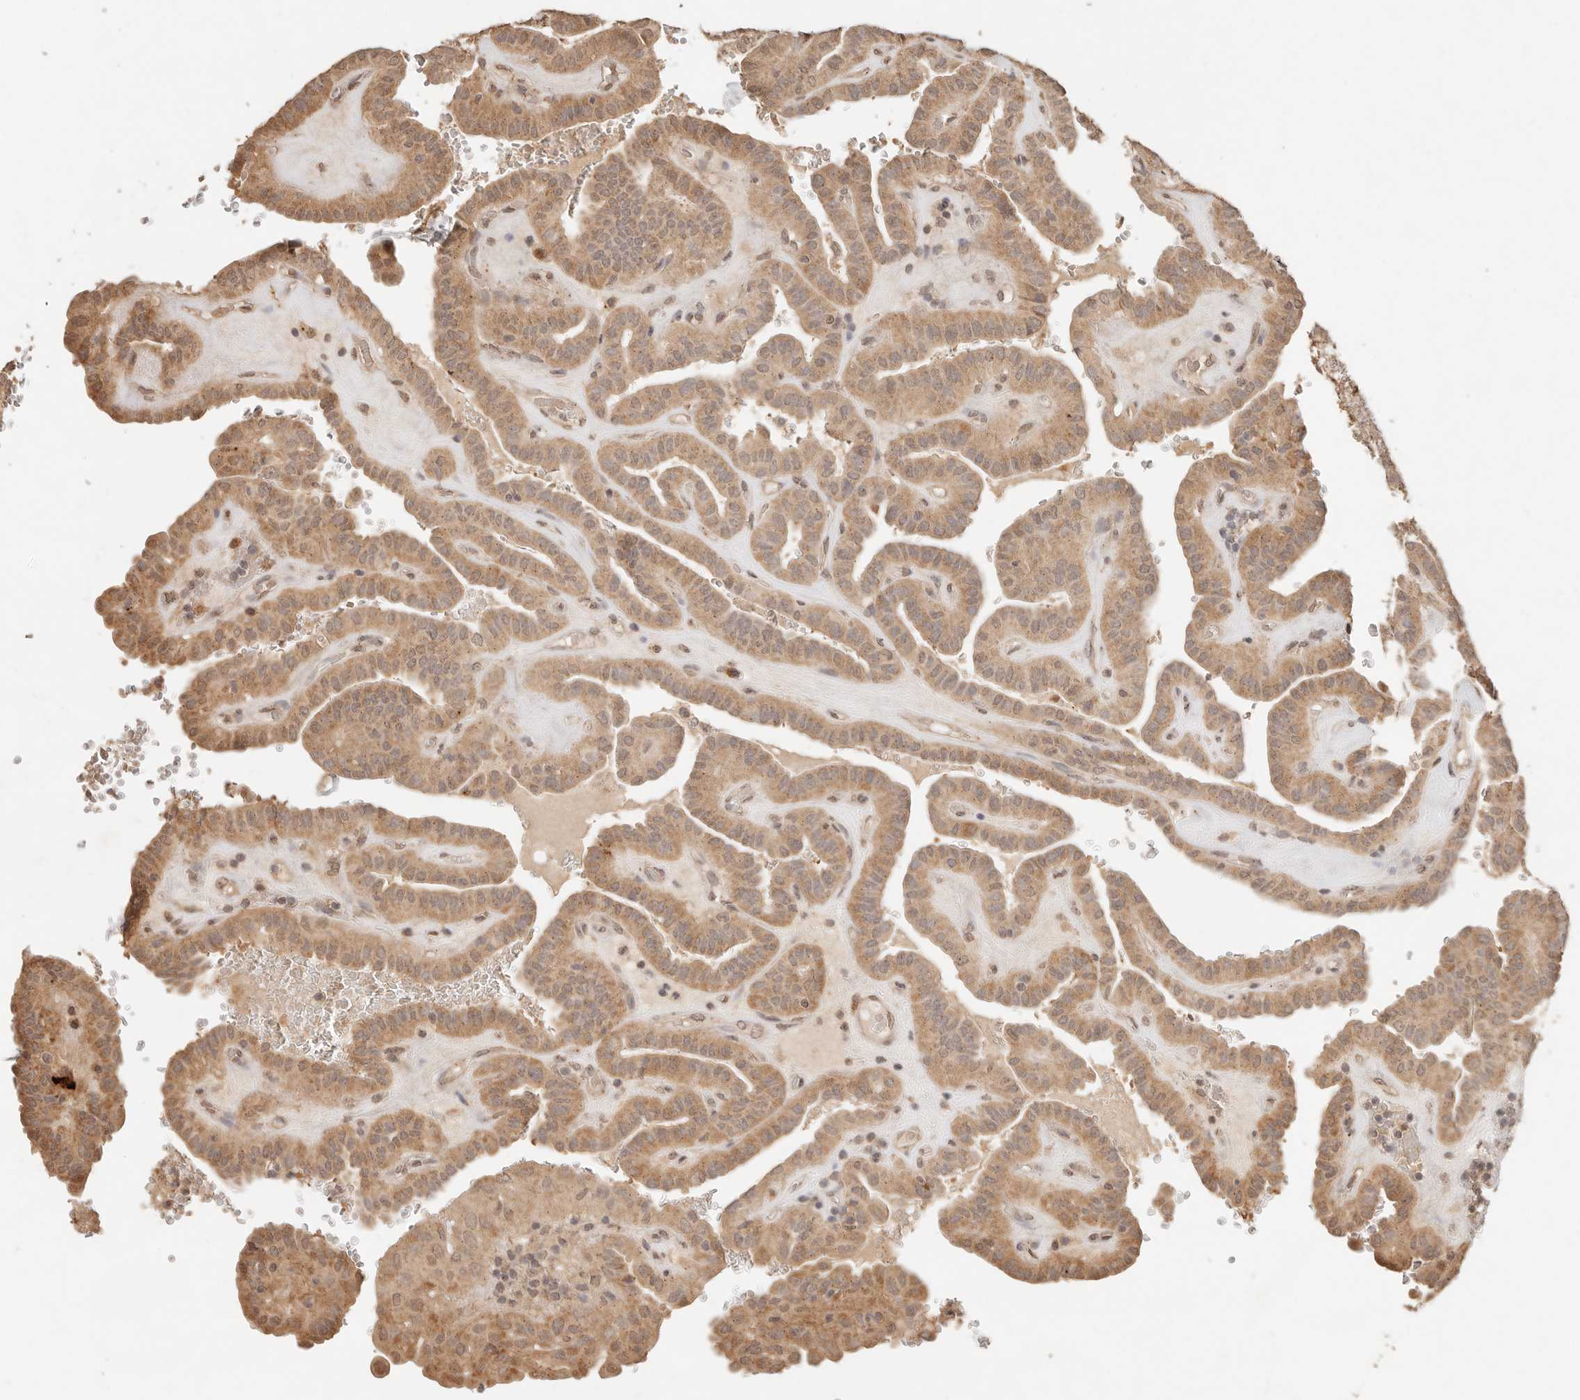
{"staining": {"intensity": "moderate", "quantity": ">75%", "location": "cytoplasmic/membranous"}, "tissue": "thyroid cancer", "cell_type": "Tumor cells", "image_type": "cancer", "snomed": [{"axis": "morphology", "description": "Papillary adenocarcinoma, NOS"}, {"axis": "topography", "description": "Thyroid gland"}], "caption": "A histopathology image of thyroid cancer (papillary adenocarcinoma) stained for a protein exhibits moderate cytoplasmic/membranous brown staining in tumor cells.", "gene": "LMO4", "patient": {"sex": "male", "age": 77}}